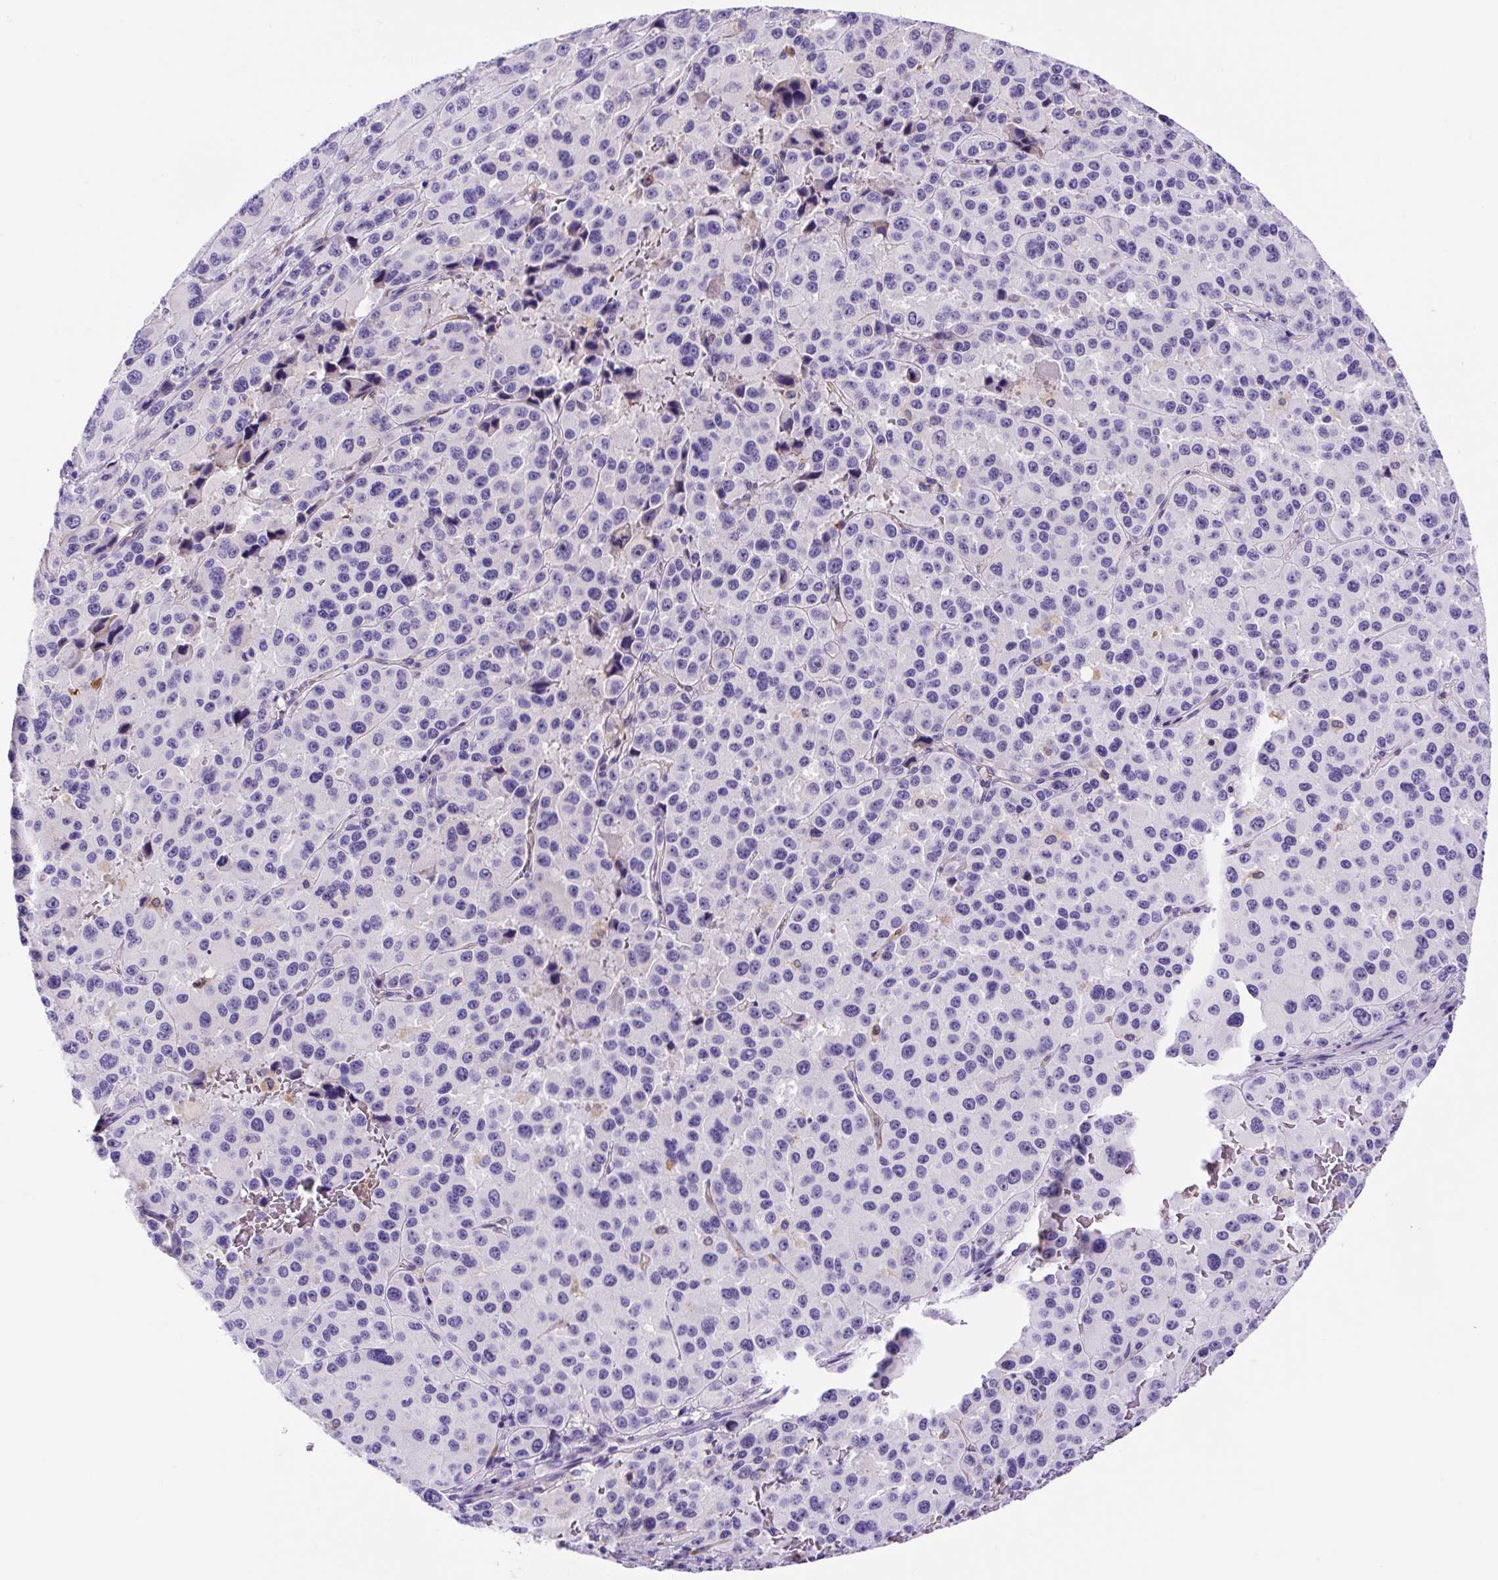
{"staining": {"intensity": "negative", "quantity": "none", "location": "none"}, "tissue": "melanoma", "cell_type": "Tumor cells", "image_type": "cancer", "snomed": [{"axis": "morphology", "description": "Malignant melanoma, Metastatic site"}, {"axis": "topography", "description": "Lymph node"}], "caption": "Tumor cells show no significant staining in melanoma.", "gene": "ASB4", "patient": {"sex": "female", "age": 65}}